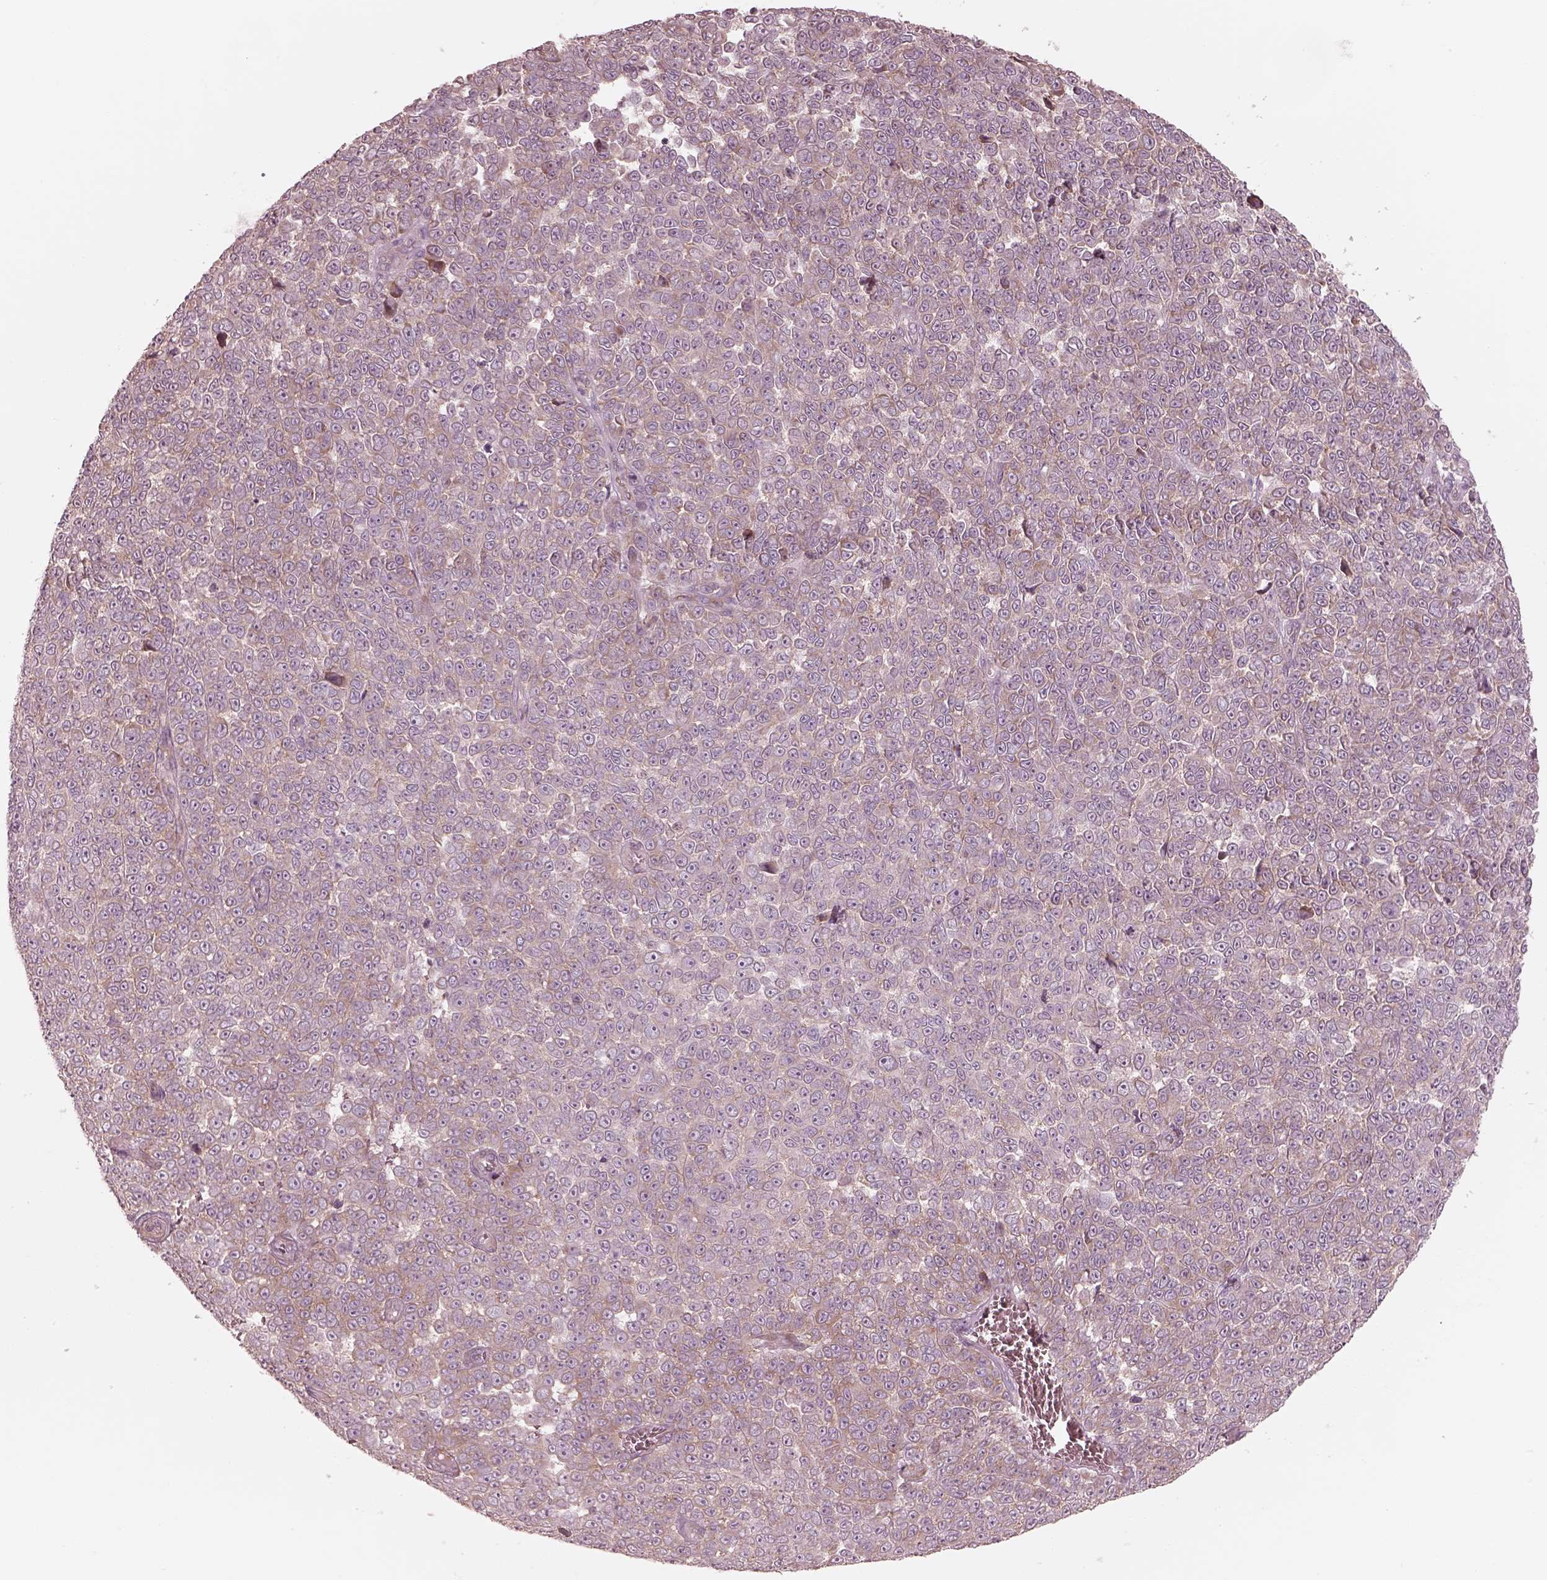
{"staining": {"intensity": "weak", "quantity": "<25%", "location": "cytoplasmic/membranous"}, "tissue": "melanoma", "cell_type": "Tumor cells", "image_type": "cancer", "snomed": [{"axis": "morphology", "description": "Malignant melanoma, NOS"}, {"axis": "topography", "description": "Skin"}], "caption": "Immunohistochemical staining of malignant melanoma exhibits no significant staining in tumor cells.", "gene": "RAB3C", "patient": {"sex": "female", "age": 95}}